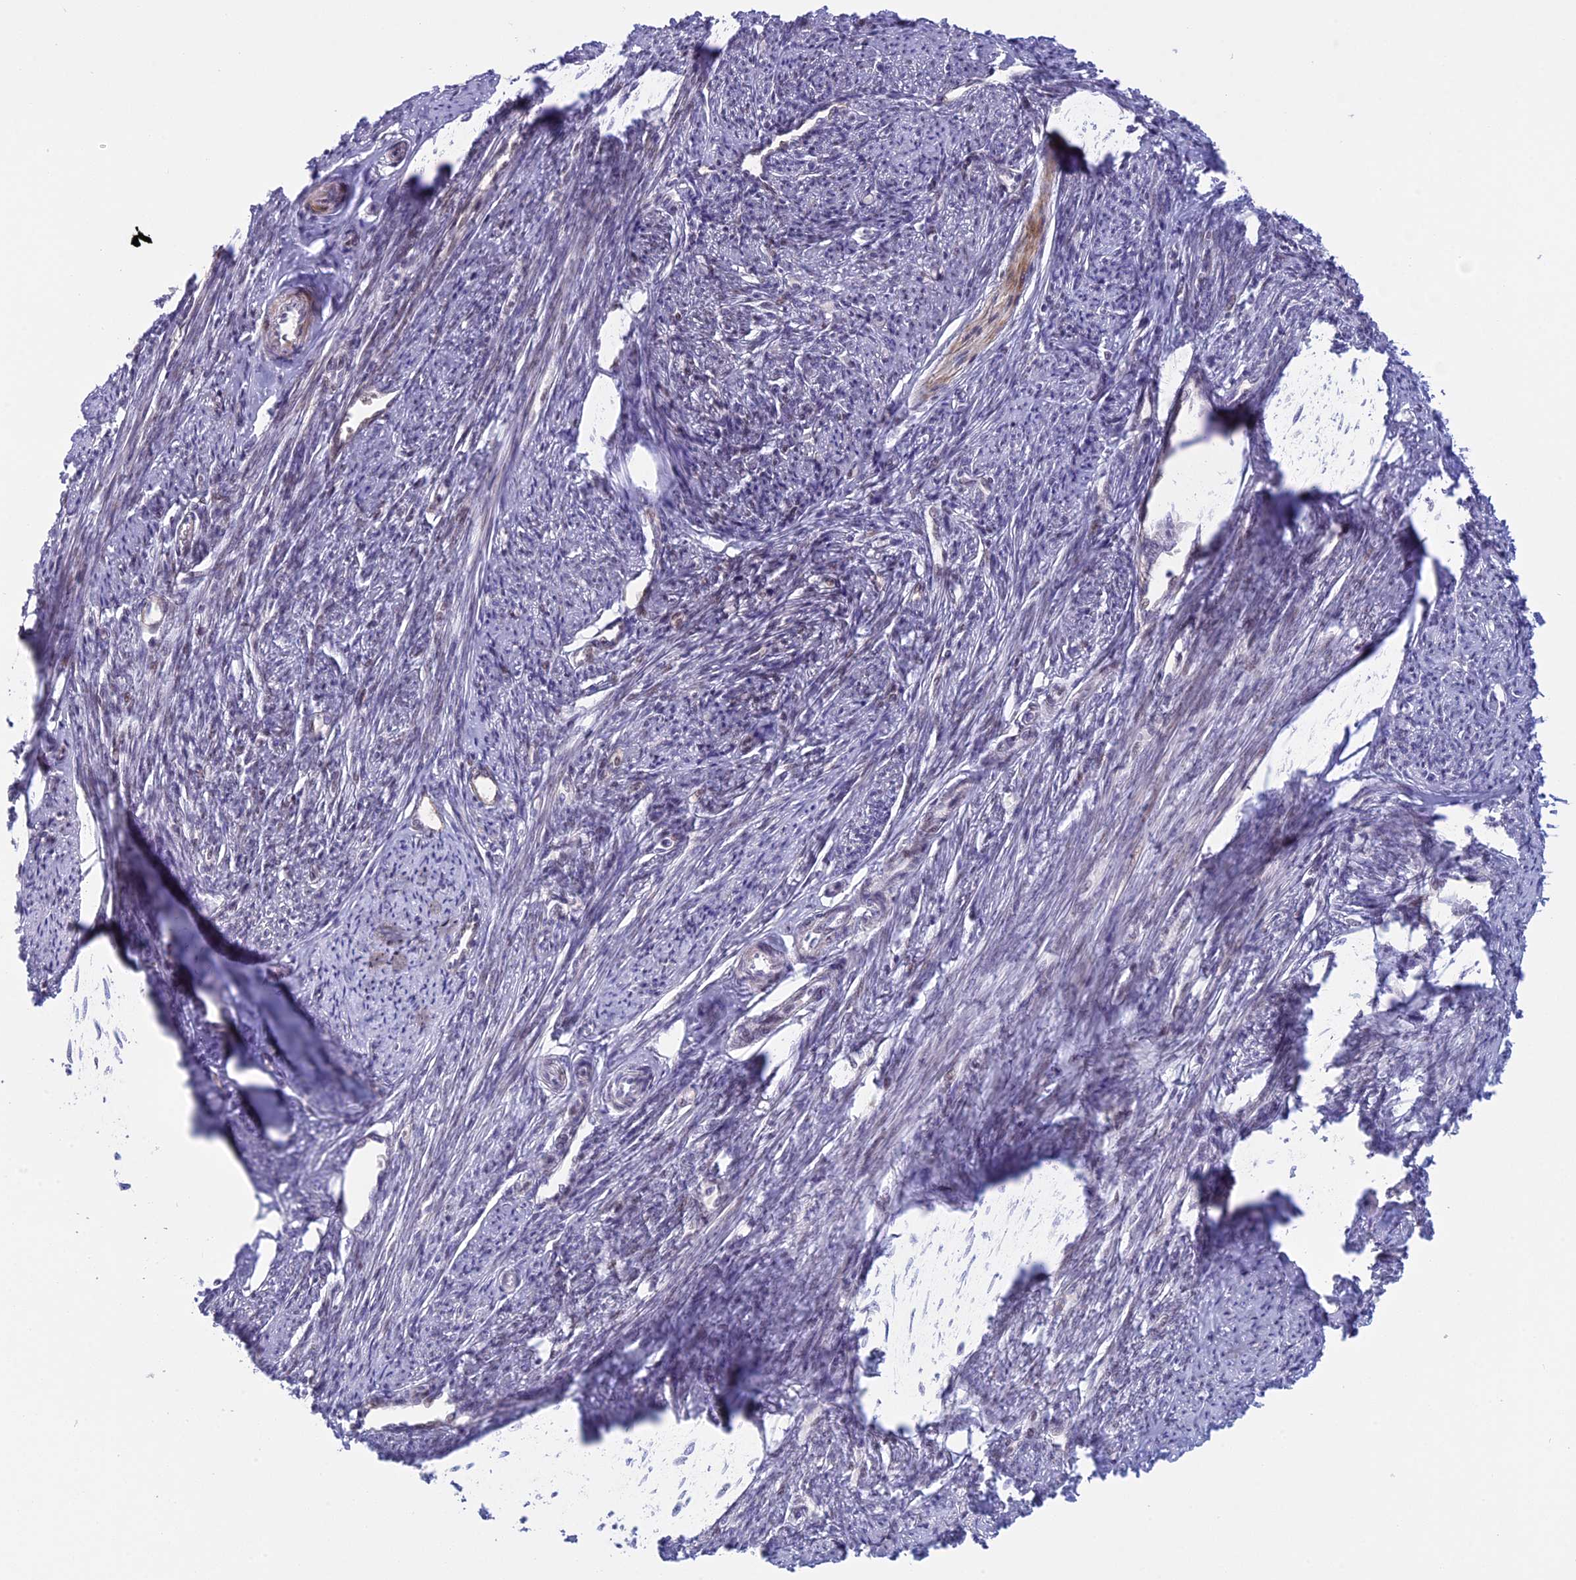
{"staining": {"intensity": "weak", "quantity": "25%-75%", "location": "cytoplasmic/membranous"}, "tissue": "smooth muscle", "cell_type": "Smooth muscle cells", "image_type": "normal", "snomed": [{"axis": "morphology", "description": "Normal tissue, NOS"}, {"axis": "topography", "description": "Smooth muscle"}, {"axis": "topography", "description": "Uterus"}], "caption": "This photomicrograph reveals IHC staining of normal human smooth muscle, with low weak cytoplasmic/membranous staining in about 25%-75% of smooth muscle cells.", "gene": "CORO2A", "patient": {"sex": "female", "age": 59}}